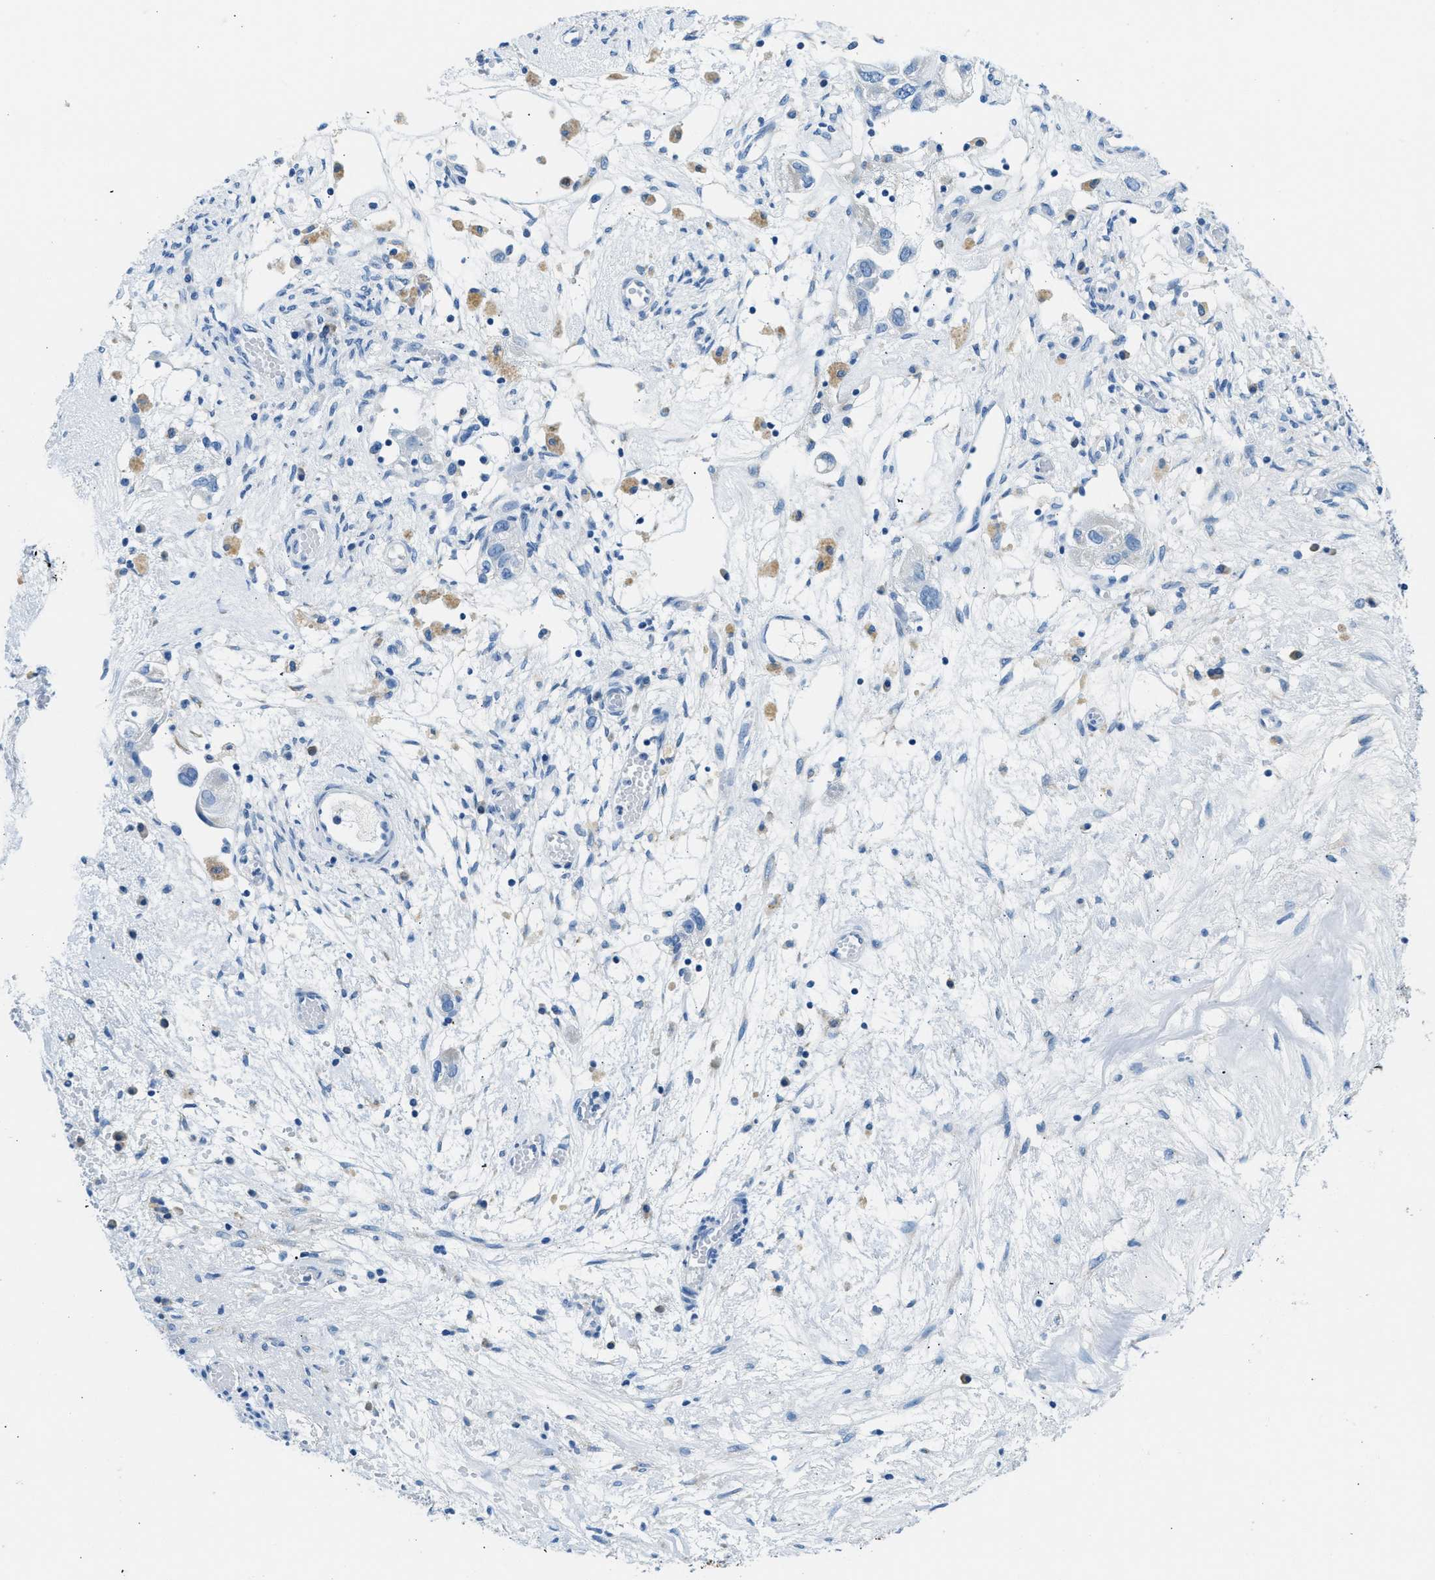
{"staining": {"intensity": "negative", "quantity": "none", "location": "none"}, "tissue": "ovarian cancer", "cell_type": "Tumor cells", "image_type": "cancer", "snomed": [{"axis": "morphology", "description": "Carcinoma, NOS"}, {"axis": "morphology", "description": "Cystadenocarcinoma, serous, NOS"}, {"axis": "topography", "description": "Ovary"}], "caption": "Immunohistochemical staining of human ovarian cancer (serous cystadenocarcinoma) demonstrates no significant expression in tumor cells. The staining is performed using DAB (3,3'-diaminobenzidine) brown chromogen with nuclei counter-stained in using hematoxylin.", "gene": "CLDN18", "patient": {"sex": "female", "age": 69}}